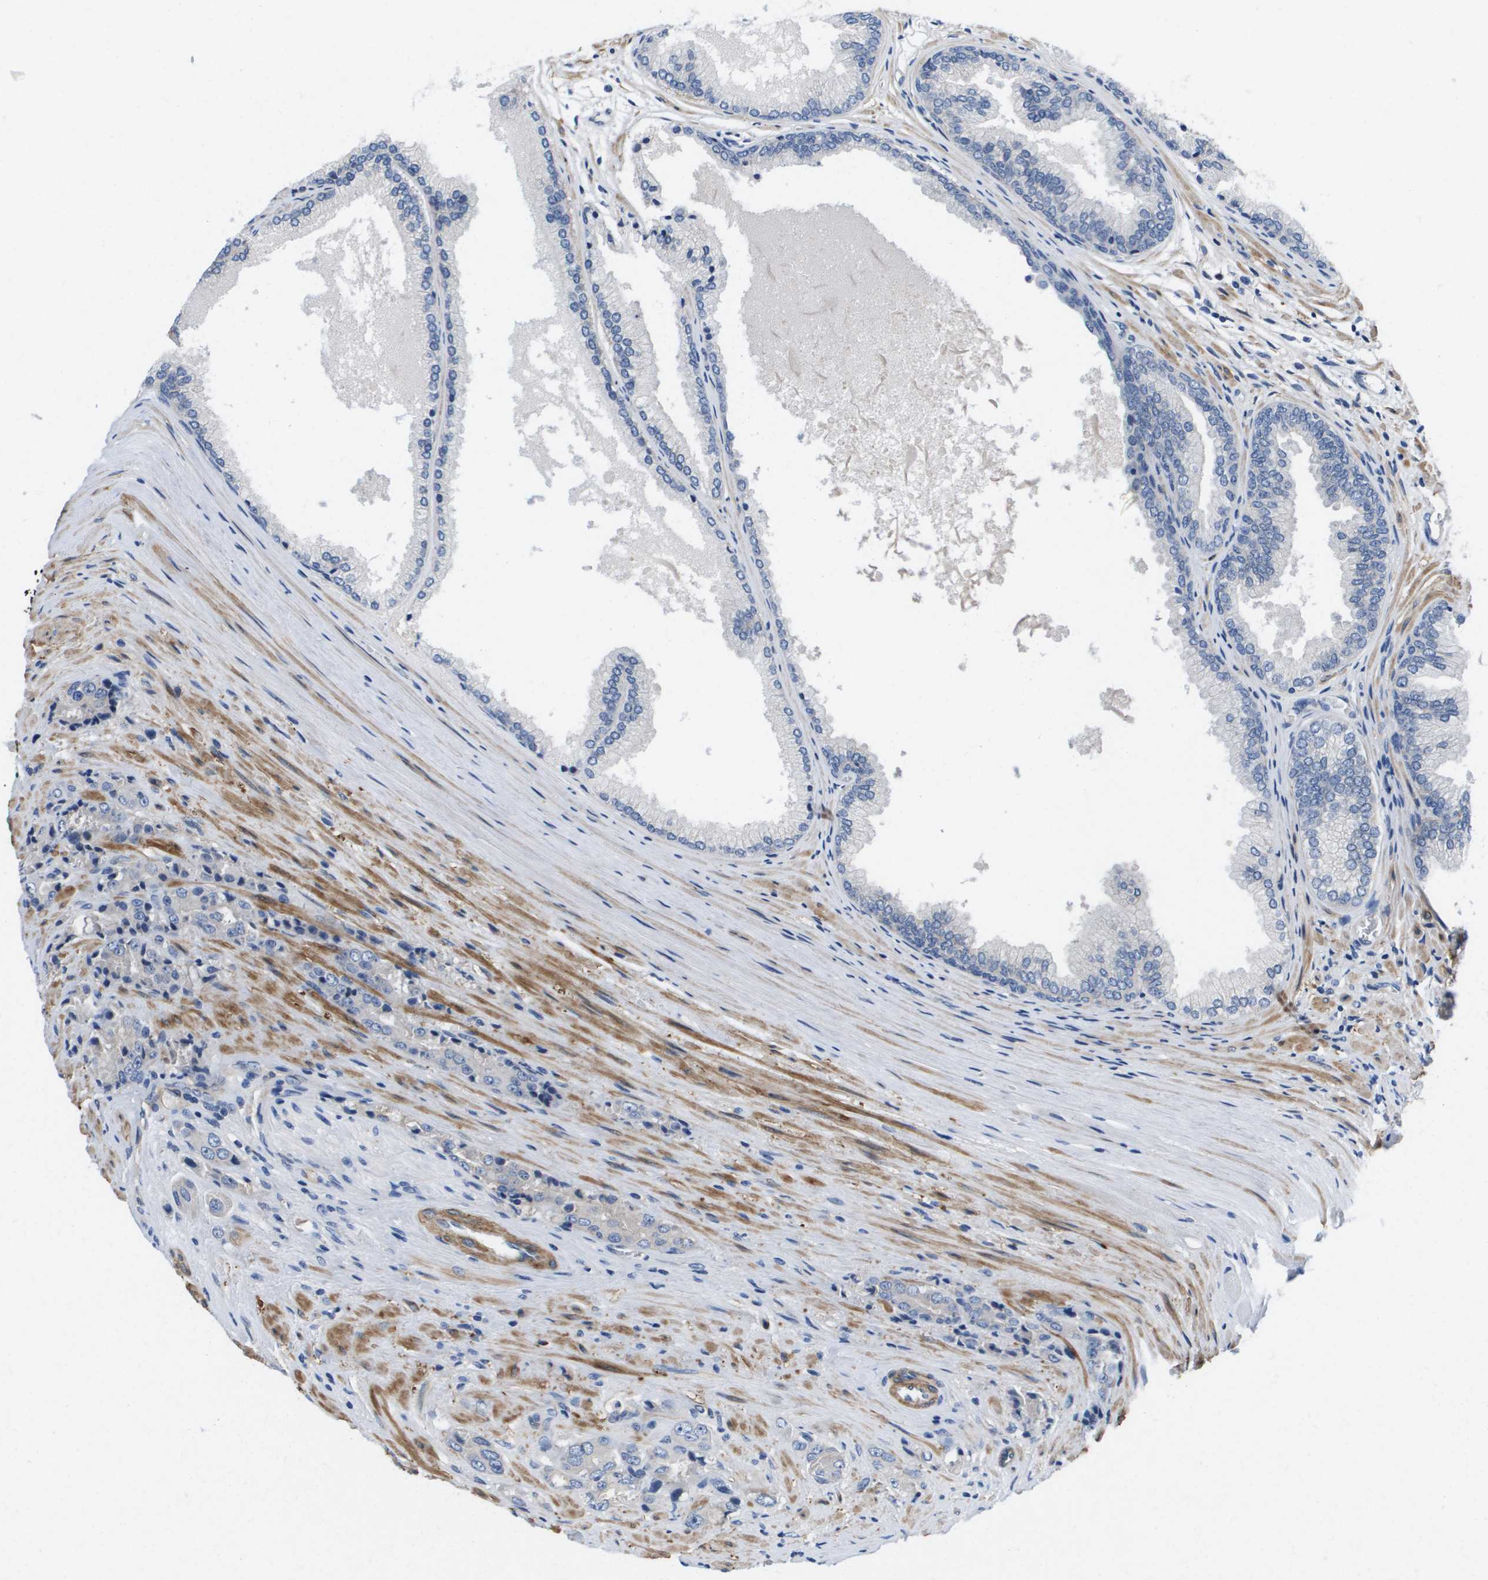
{"staining": {"intensity": "negative", "quantity": "none", "location": "none"}, "tissue": "prostate cancer", "cell_type": "Tumor cells", "image_type": "cancer", "snomed": [{"axis": "morphology", "description": "Adenocarcinoma, High grade"}, {"axis": "topography", "description": "Prostate"}], "caption": "The immunohistochemistry (IHC) histopathology image has no significant expression in tumor cells of prostate cancer tissue.", "gene": "LPP", "patient": {"sex": "male", "age": 71}}